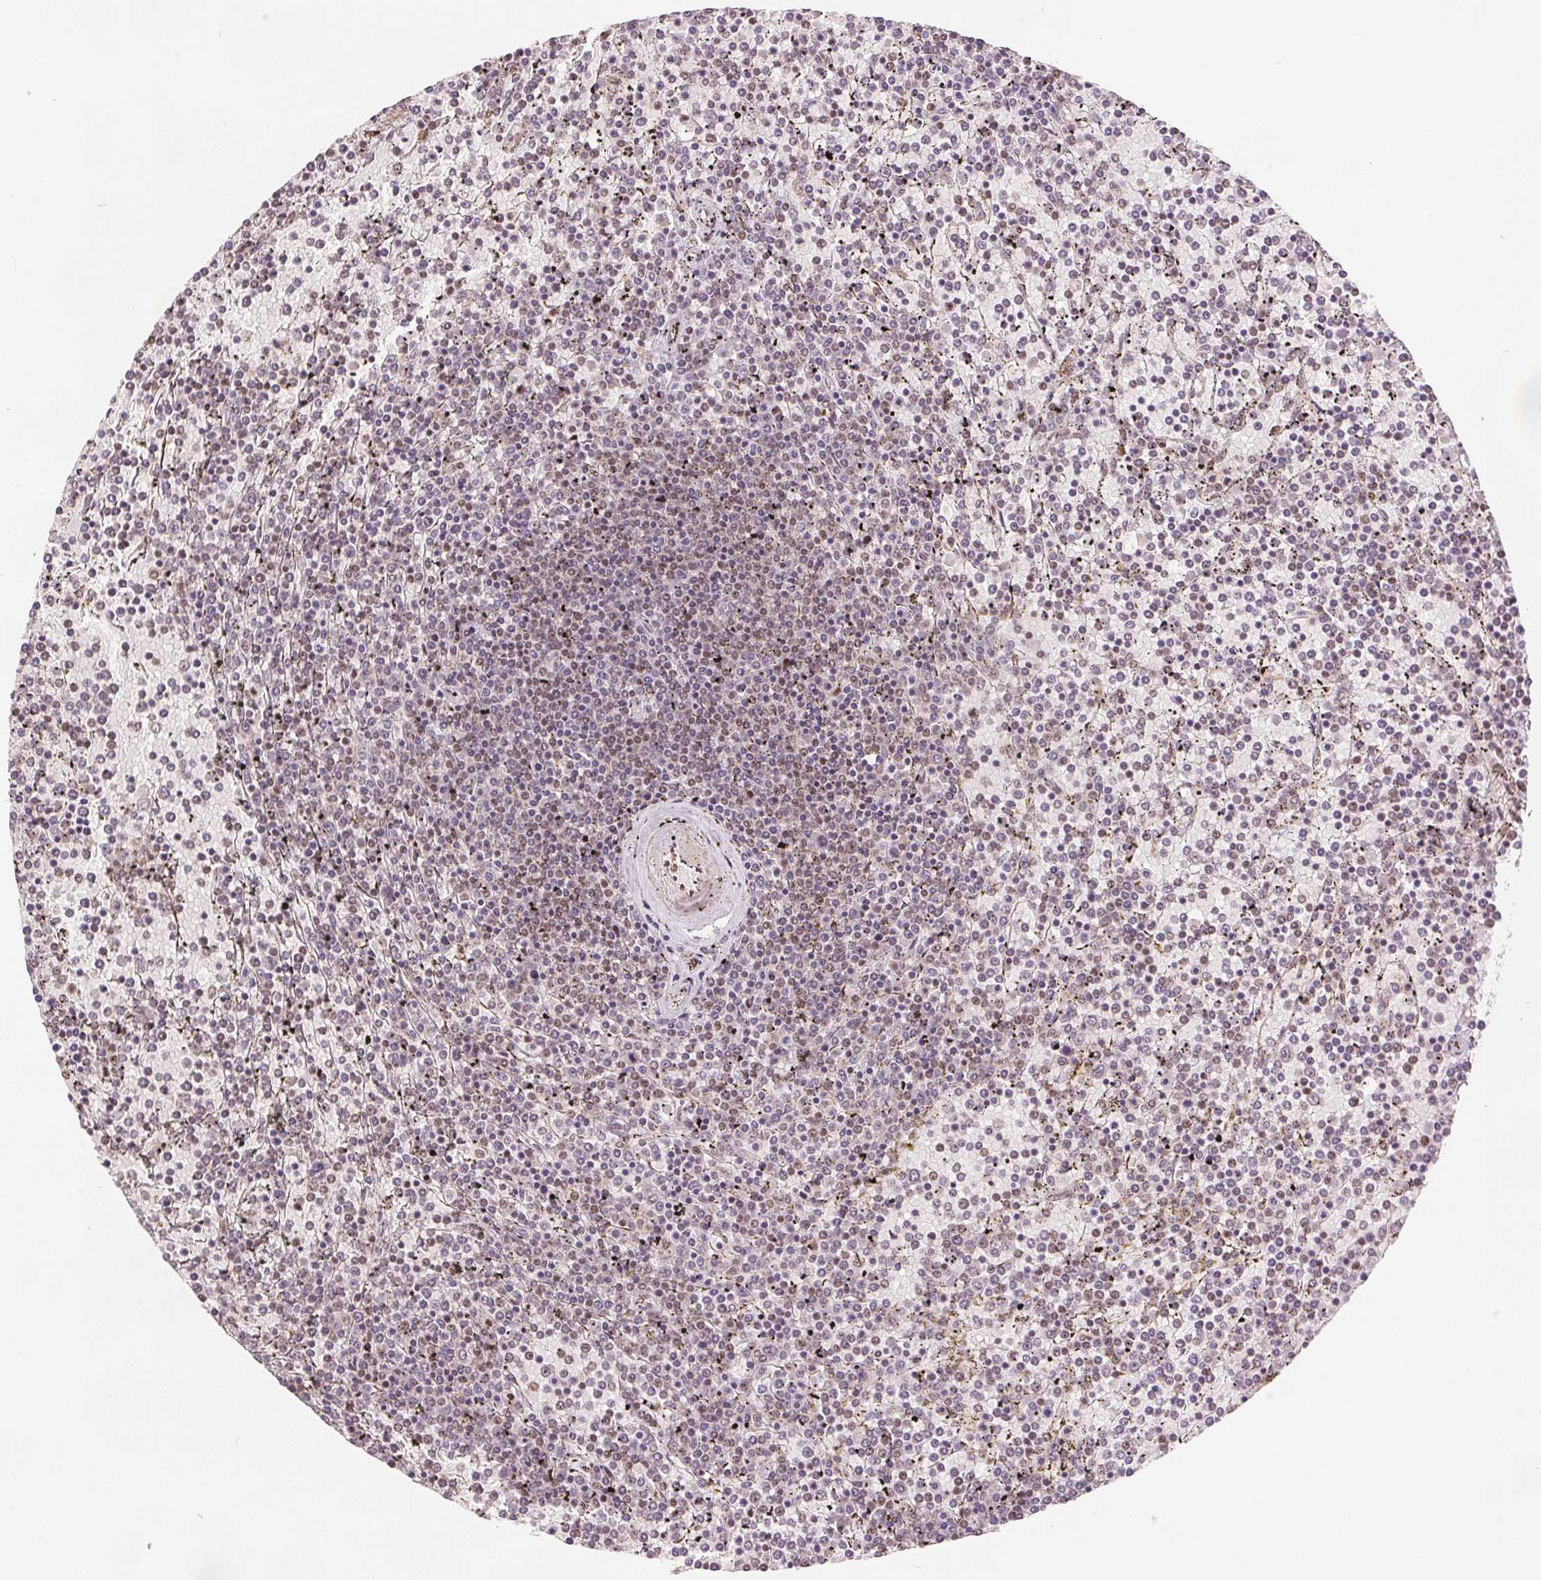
{"staining": {"intensity": "weak", "quantity": "25%-75%", "location": "nuclear"}, "tissue": "lymphoma", "cell_type": "Tumor cells", "image_type": "cancer", "snomed": [{"axis": "morphology", "description": "Malignant lymphoma, non-Hodgkin's type, Low grade"}, {"axis": "topography", "description": "Spleen"}], "caption": "A micrograph of malignant lymphoma, non-Hodgkin's type (low-grade) stained for a protein reveals weak nuclear brown staining in tumor cells.", "gene": "ZNF703", "patient": {"sex": "female", "age": 77}}